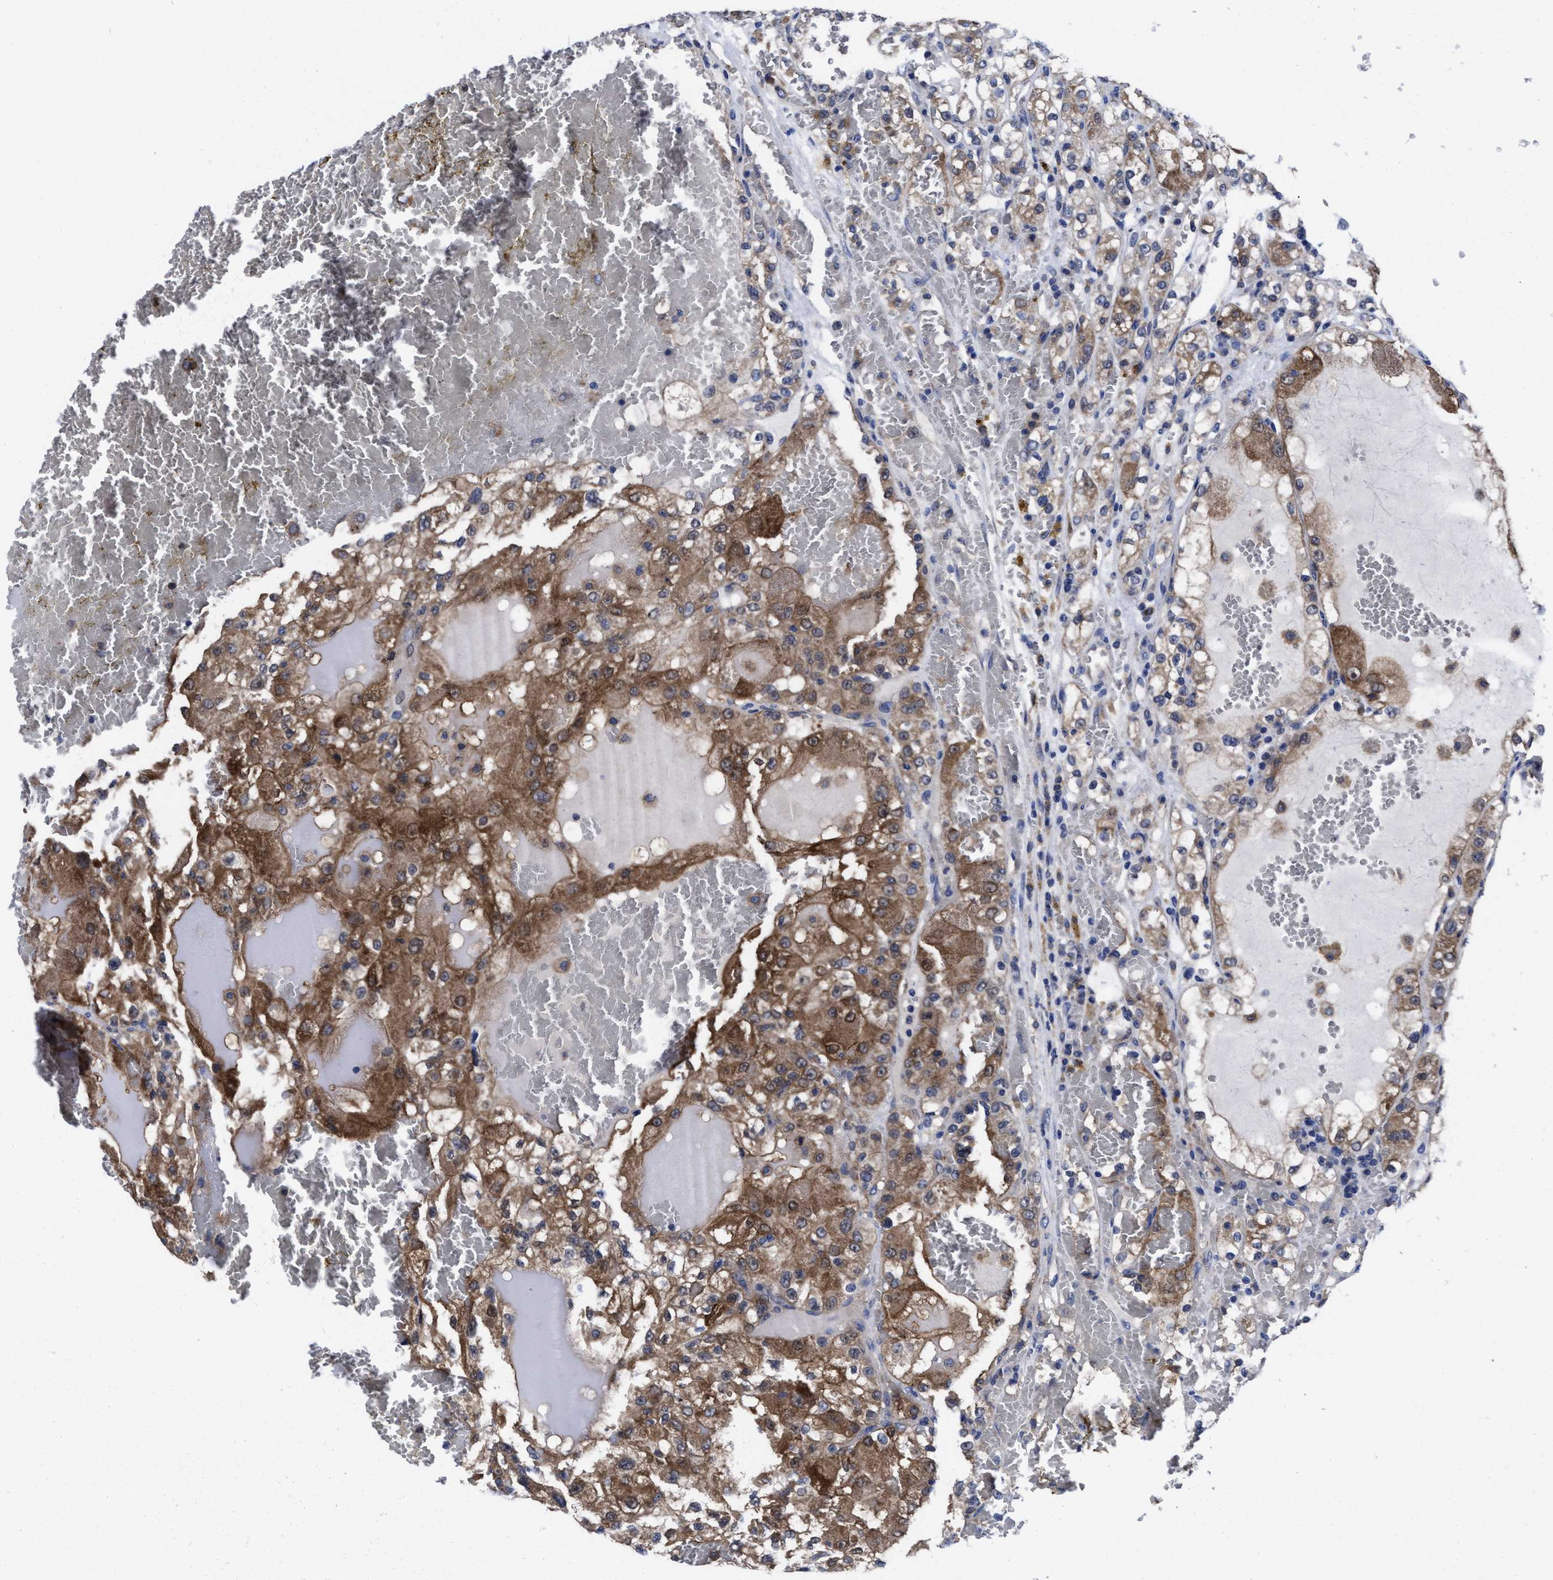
{"staining": {"intensity": "moderate", "quantity": ">75%", "location": "cytoplasmic/membranous"}, "tissue": "renal cancer", "cell_type": "Tumor cells", "image_type": "cancer", "snomed": [{"axis": "morphology", "description": "Normal tissue, NOS"}, {"axis": "morphology", "description": "Adenocarcinoma, NOS"}, {"axis": "topography", "description": "Kidney"}], "caption": "Protein positivity by immunohistochemistry (IHC) exhibits moderate cytoplasmic/membranous expression in about >75% of tumor cells in renal adenocarcinoma.", "gene": "TXNDC17", "patient": {"sex": "male", "age": 61}}